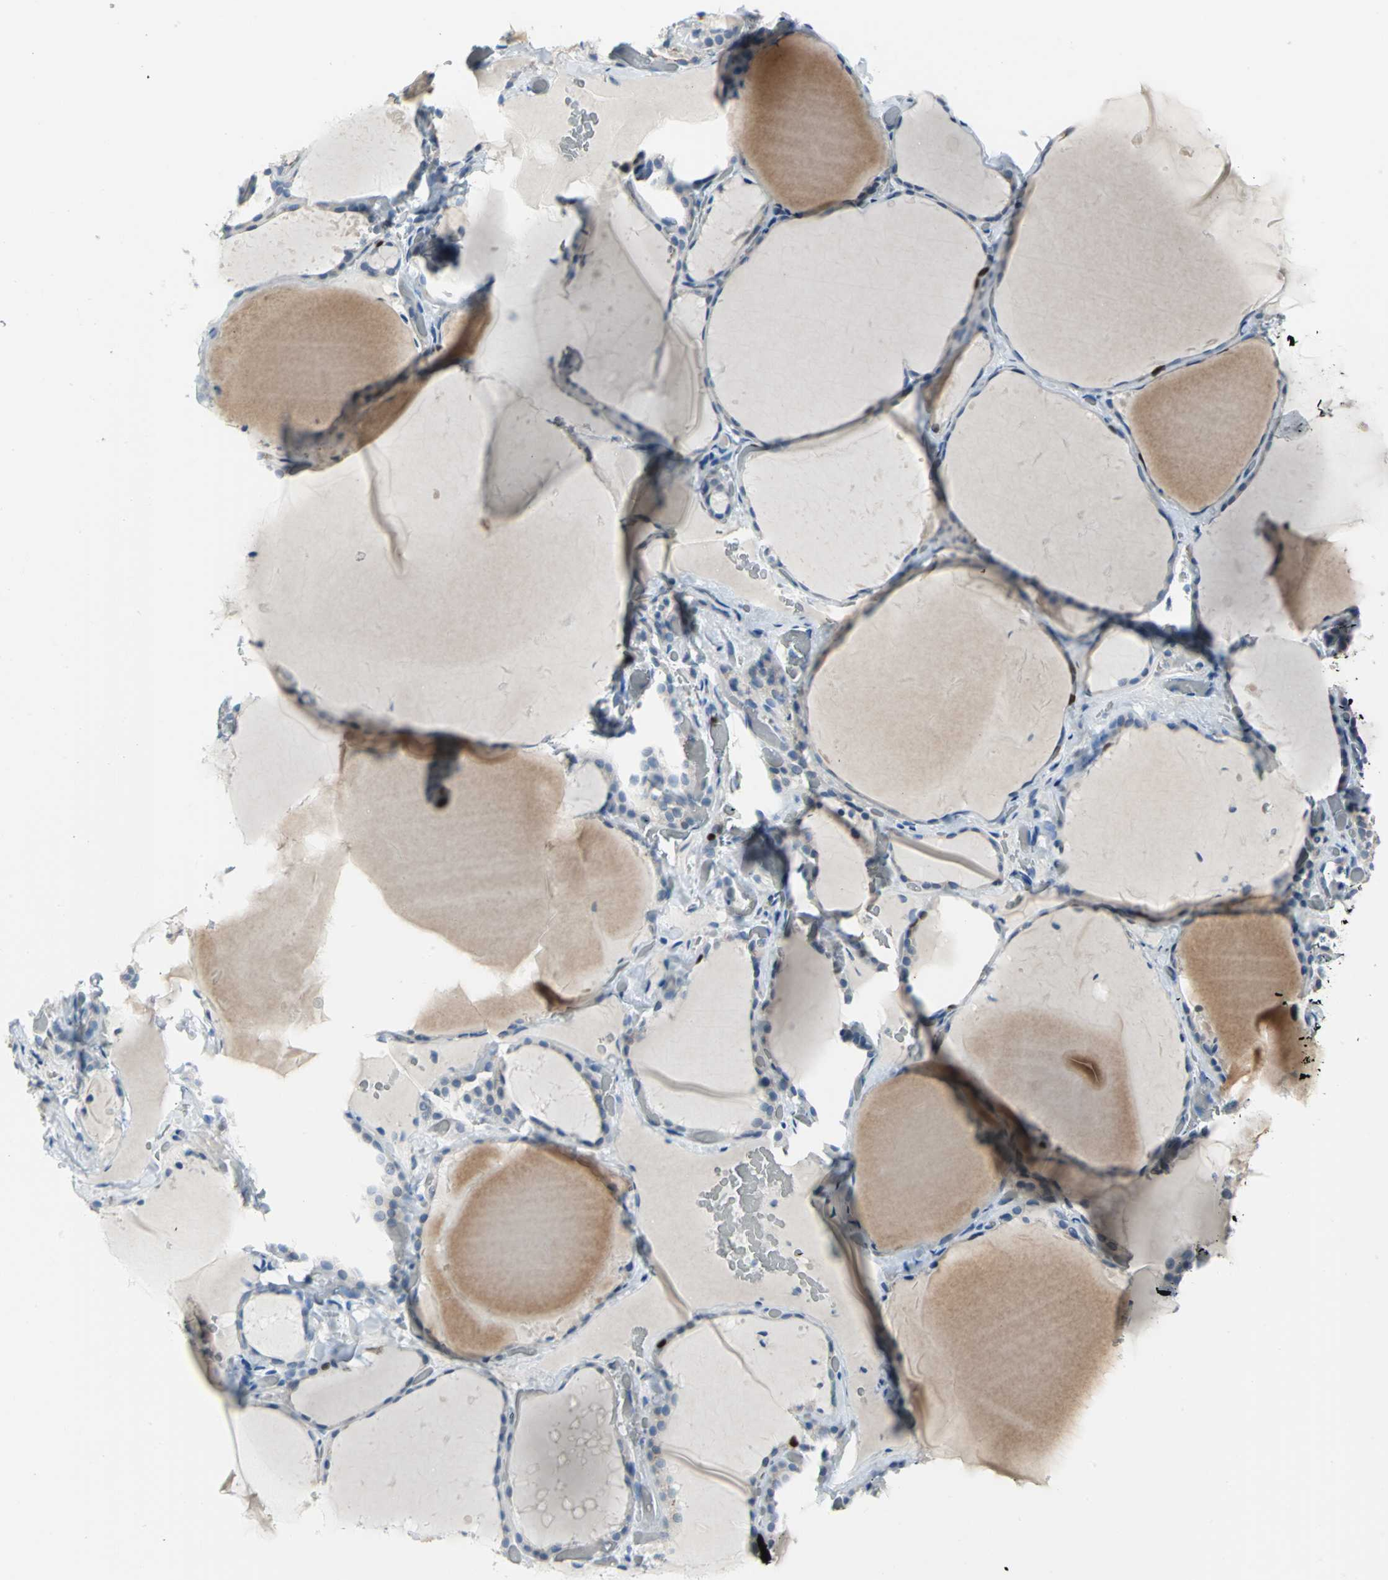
{"staining": {"intensity": "moderate", "quantity": "<25%", "location": "cytoplasmic/membranous"}, "tissue": "thyroid gland", "cell_type": "Glandular cells", "image_type": "normal", "snomed": [{"axis": "morphology", "description": "Normal tissue, NOS"}, {"axis": "topography", "description": "Thyroid gland"}], "caption": "Immunohistochemical staining of unremarkable human thyroid gland displays <25% levels of moderate cytoplasmic/membranous protein expression in about <25% of glandular cells.", "gene": "MCM4", "patient": {"sex": "female", "age": 22}}